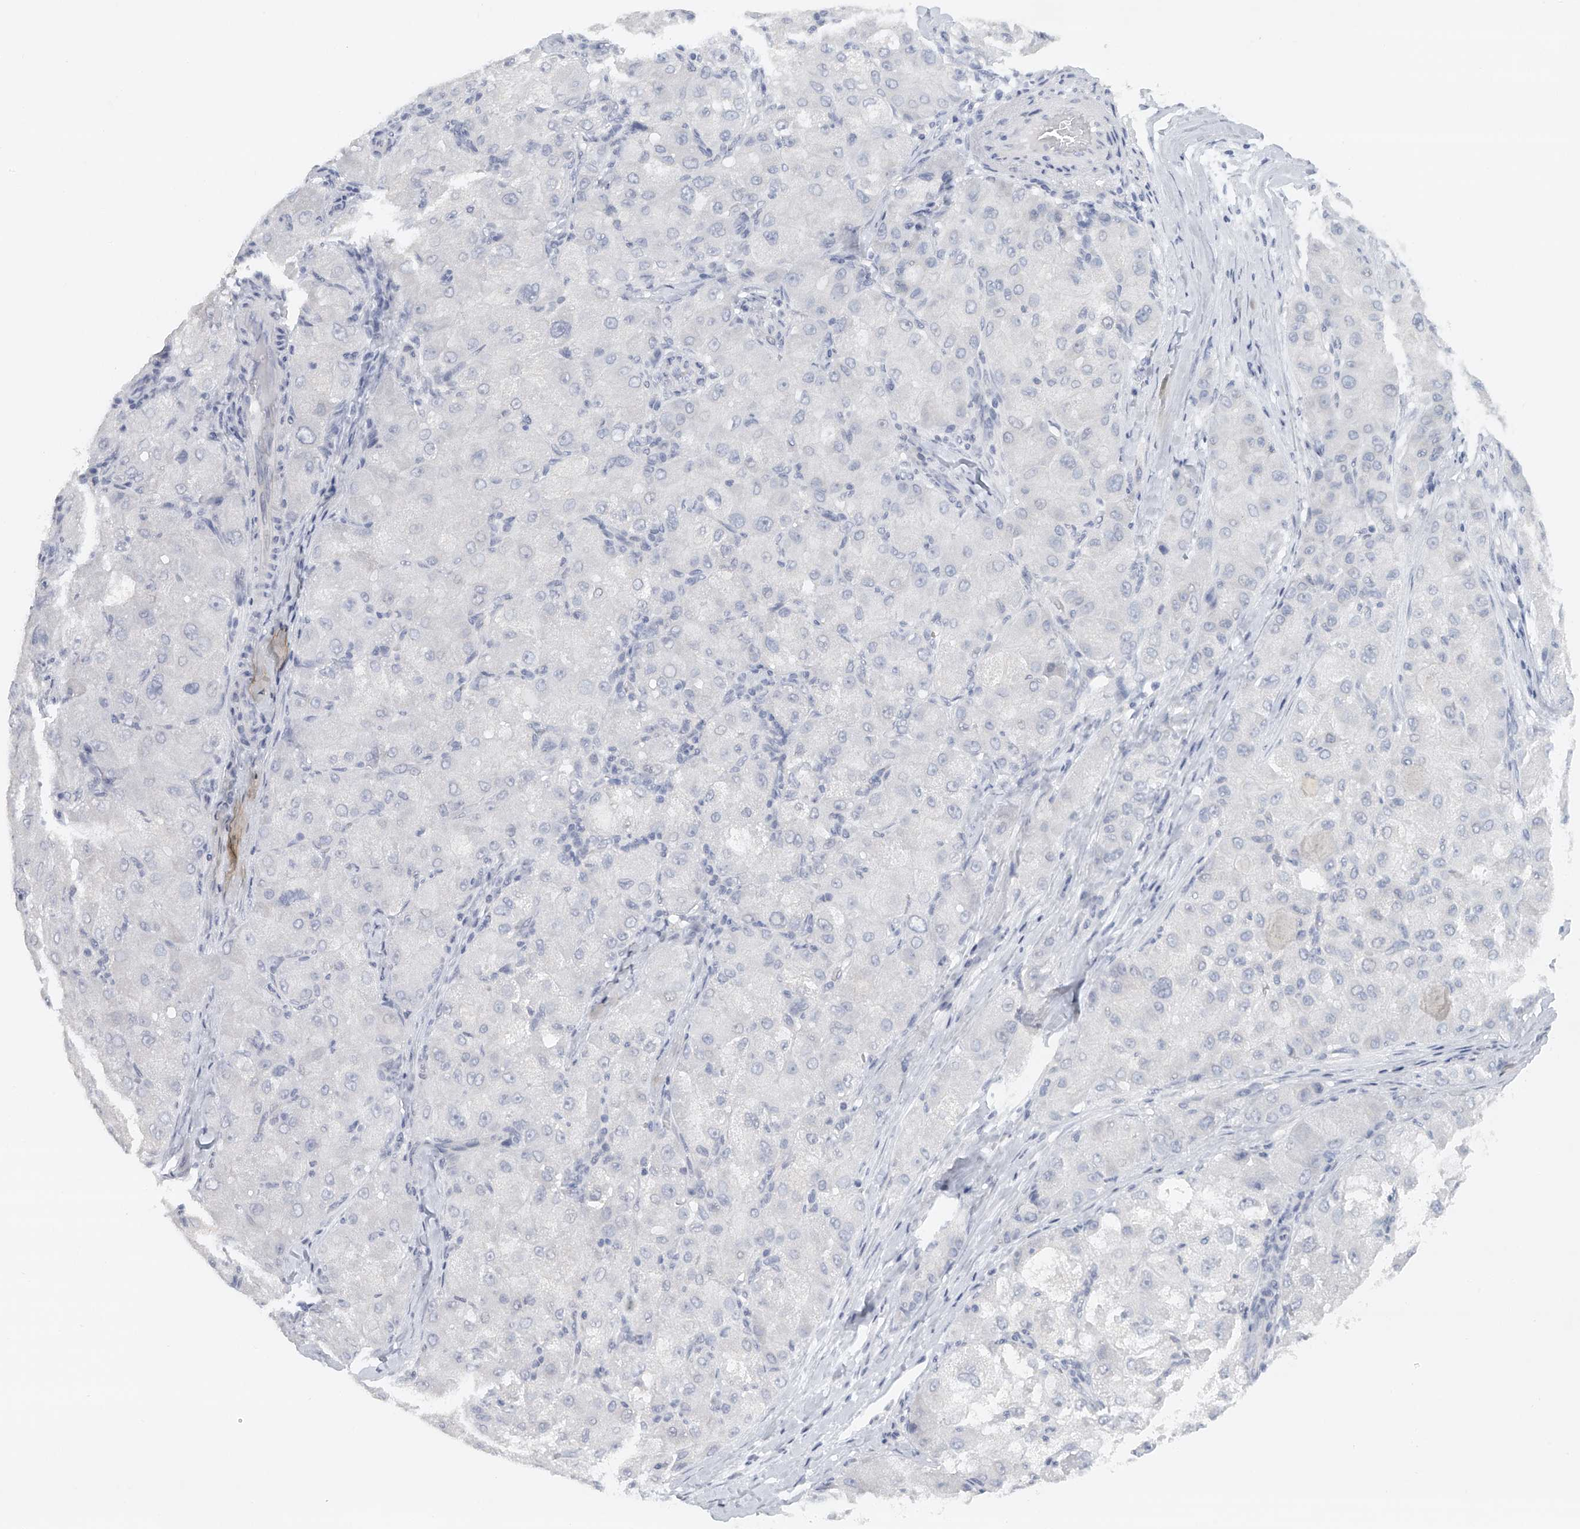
{"staining": {"intensity": "negative", "quantity": "none", "location": "none"}, "tissue": "liver cancer", "cell_type": "Tumor cells", "image_type": "cancer", "snomed": [{"axis": "morphology", "description": "Carcinoma, Hepatocellular, NOS"}, {"axis": "topography", "description": "Liver"}], "caption": "Tumor cells are negative for protein expression in human liver cancer (hepatocellular carcinoma).", "gene": "FAT2", "patient": {"sex": "male", "age": 80}}